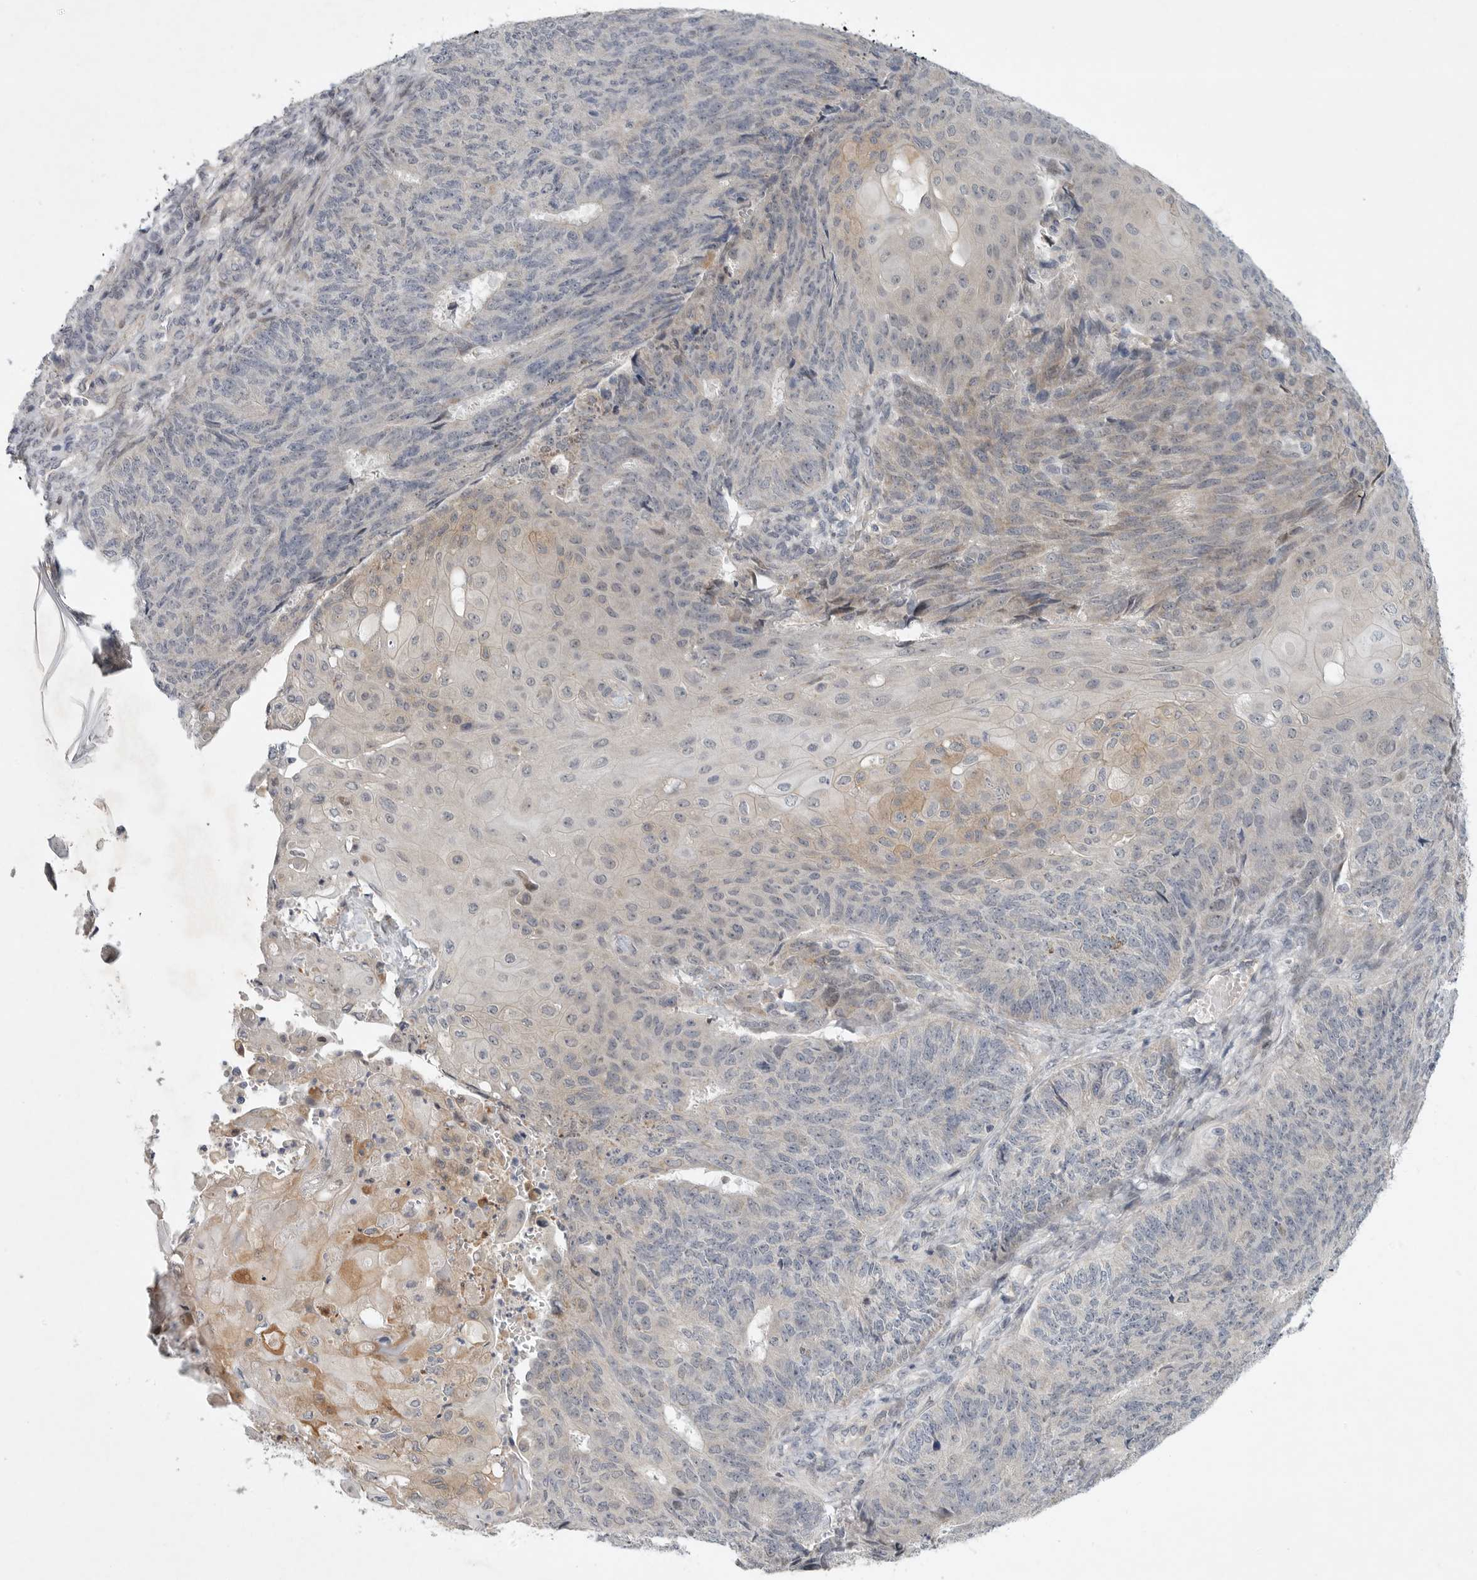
{"staining": {"intensity": "negative", "quantity": "none", "location": "none"}, "tissue": "endometrial cancer", "cell_type": "Tumor cells", "image_type": "cancer", "snomed": [{"axis": "morphology", "description": "Adenocarcinoma, NOS"}, {"axis": "topography", "description": "Endometrium"}], "caption": "This is an IHC micrograph of endometrial cancer (adenocarcinoma). There is no expression in tumor cells.", "gene": "FBXO43", "patient": {"sex": "female", "age": 32}}